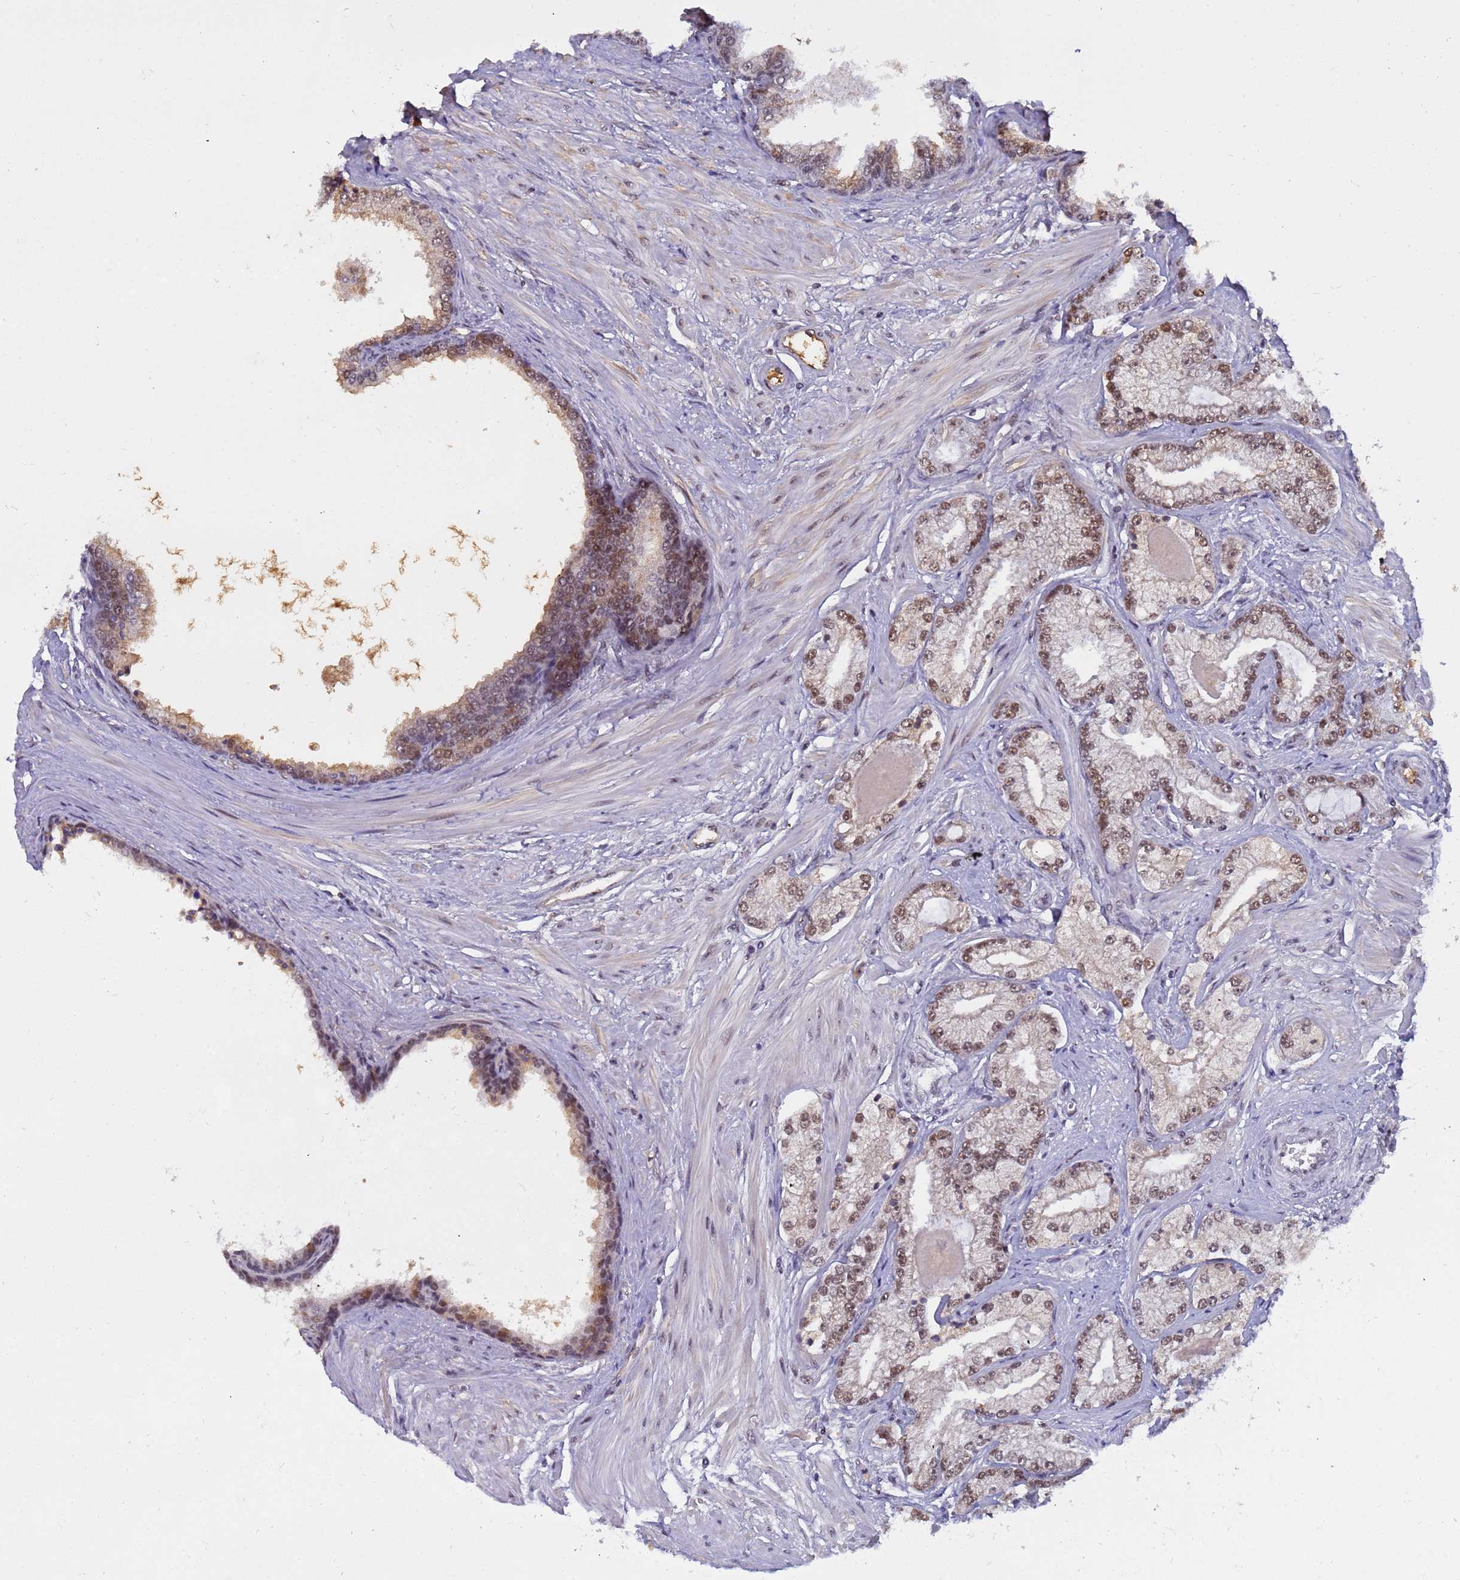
{"staining": {"intensity": "moderate", "quantity": ">75%", "location": "nuclear"}, "tissue": "prostate cancer", "cell_type": "Tumor cells", "image_type": "cancer", "snomed": [{"axis": "morphology", "description": "Adenocarcinoma, Low grade"}, {"axis": "topography", "description": "Prostate"}], "caption": "Immunohistochemistry photomicrograph of human prostate adenocarcinoma (low-grade) stained for a protein (brown), which reveals medium levels of moderate nuclear expression in approximately >75% of tumor cells.", "gene": "SRRT", "patient": {"sex": "male", "age": 64}}